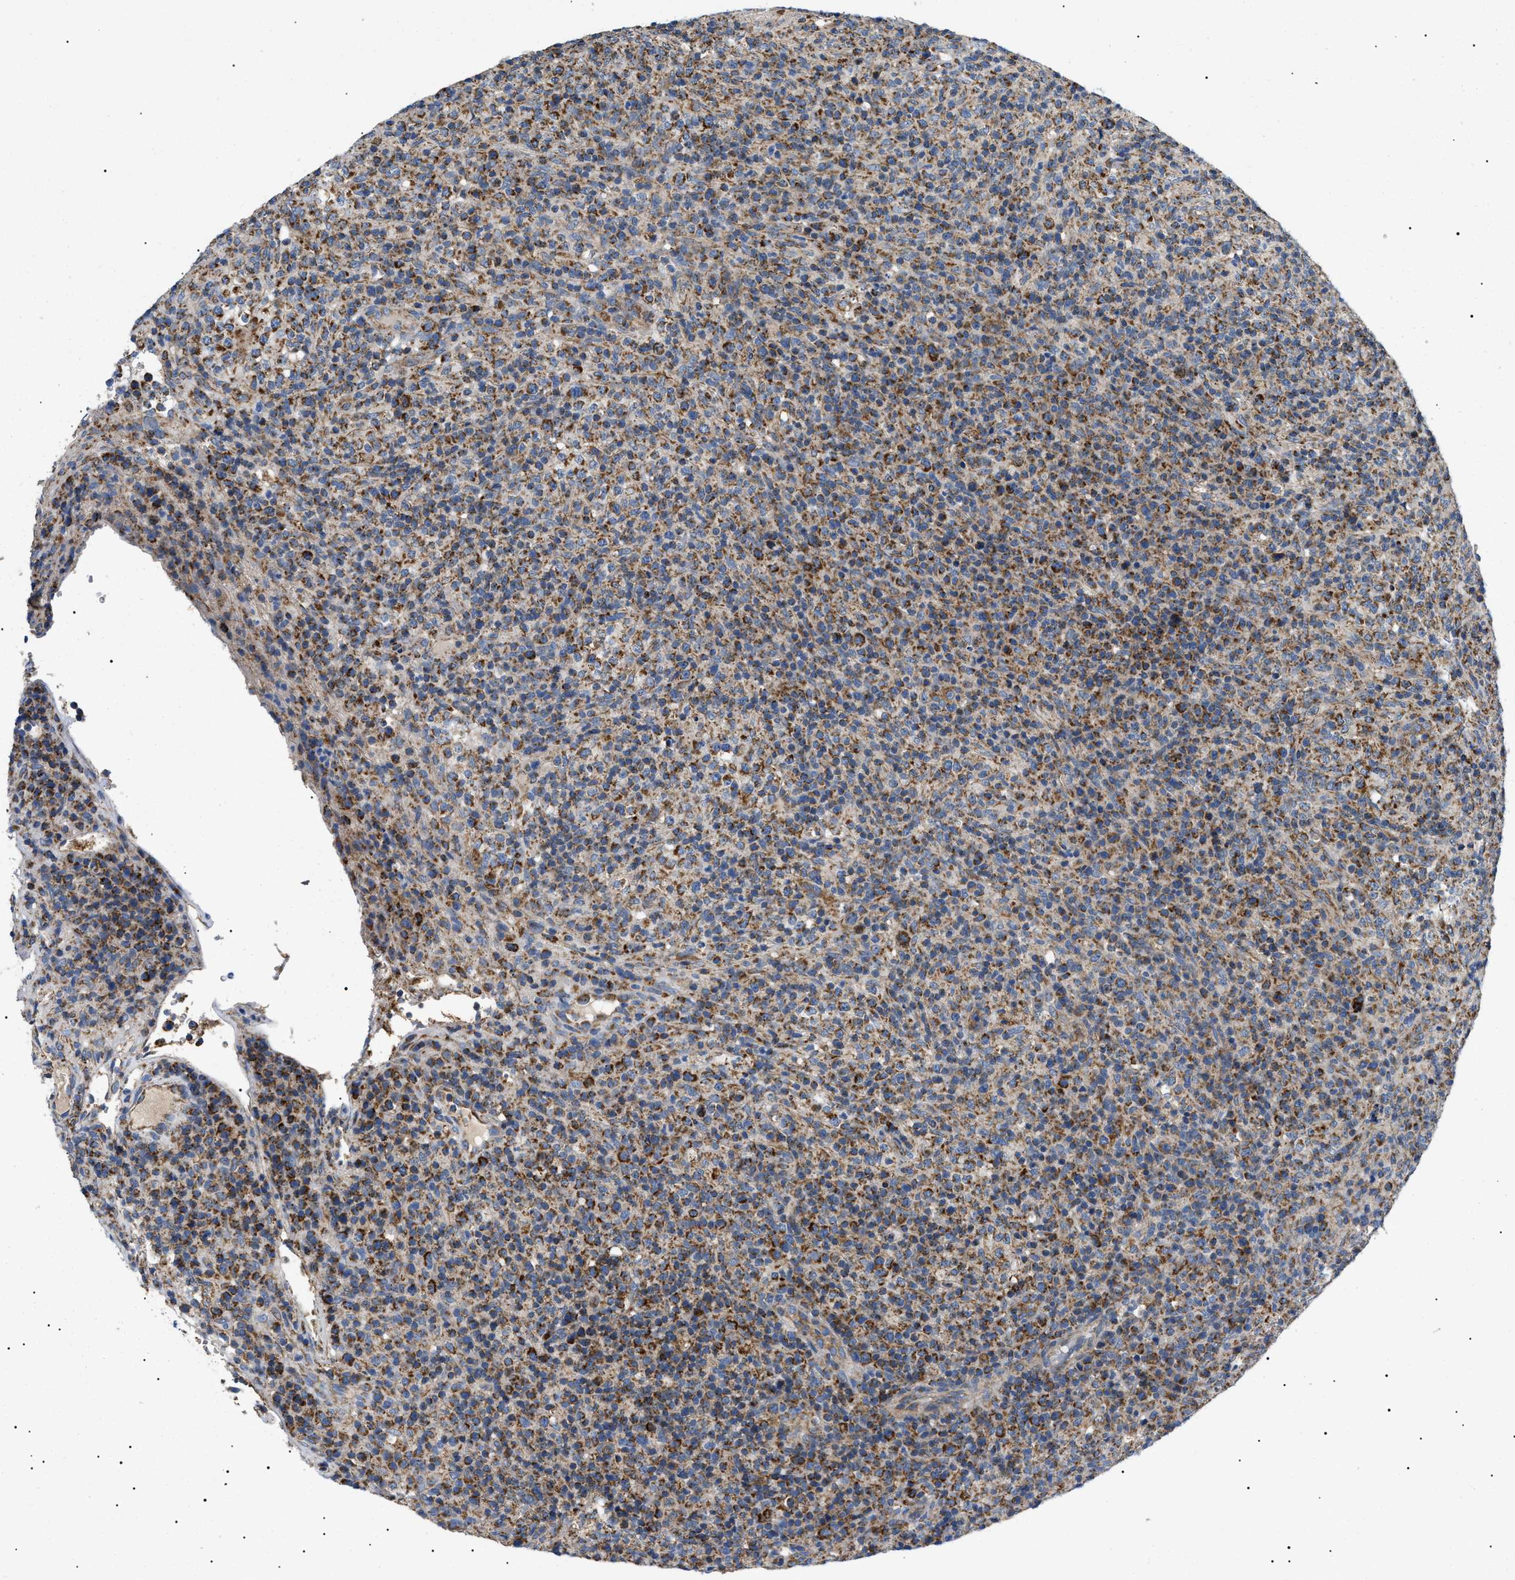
{"staining": {"intensity": "moderate", "quantity": ">75%", "location": "cytoplasmic/membranous"}, "tissue": "lymphoma", "cell_type": "Tumor cells", "image_type": "cancer", "snomed": [{"axis": "morphology", "description": "Malignant lymphoma, non-Hodgkin's type, High grade"}, {"axis": "topography", "description": "Lymph node"}], "caption": "High-grade malignant lymphoma, non-Hodgkin's type stained with a brown dye reveals moderate cytoplasmic/membranous positive expression in about >75% of tumor cells.", "gene": "TOMM6", "patient": {"sex": "female", "age": 76}}